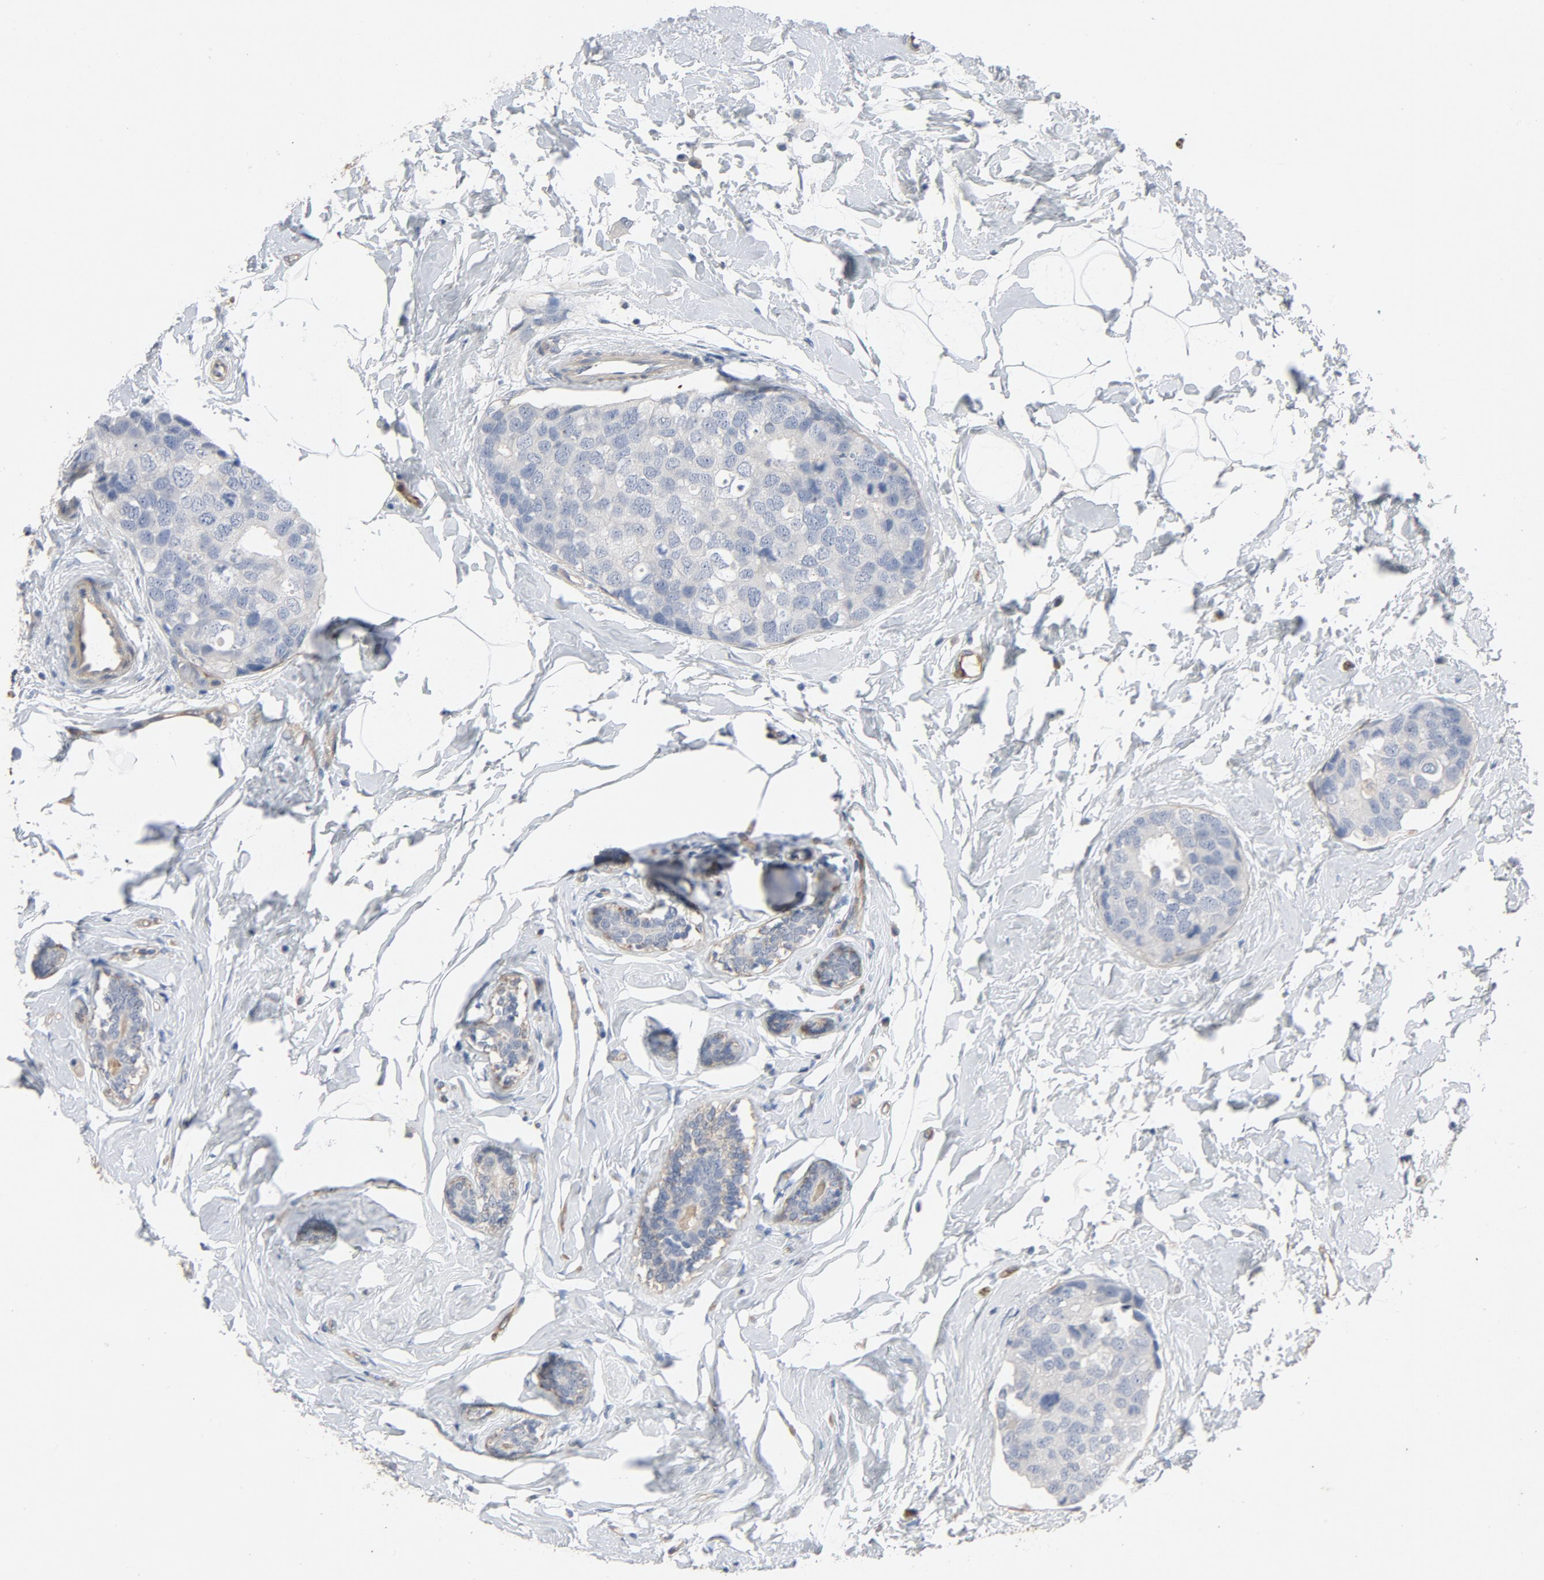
{"staining": {"intensity": "negative", "quantity": "none", "location": "none"}, "tissue": "breast cancer", "cell_type": "Tumor cells", "image_type": "cancer", "snomed": [{"axis": "morphology", "description": "Normal tissue, NOS"}, {"axis": "morphology", "description": "Duct carcinoma"}, {"axis": "topography", "description": "Breast"}], "caption": "DAB (3,3'-diaminobenzidine) immunohistochemical staining of human breast cancer exhibits no significant positivity in tumor cells.", "gene": "KDR", "patient": {"sex": "female", "age": 50}}